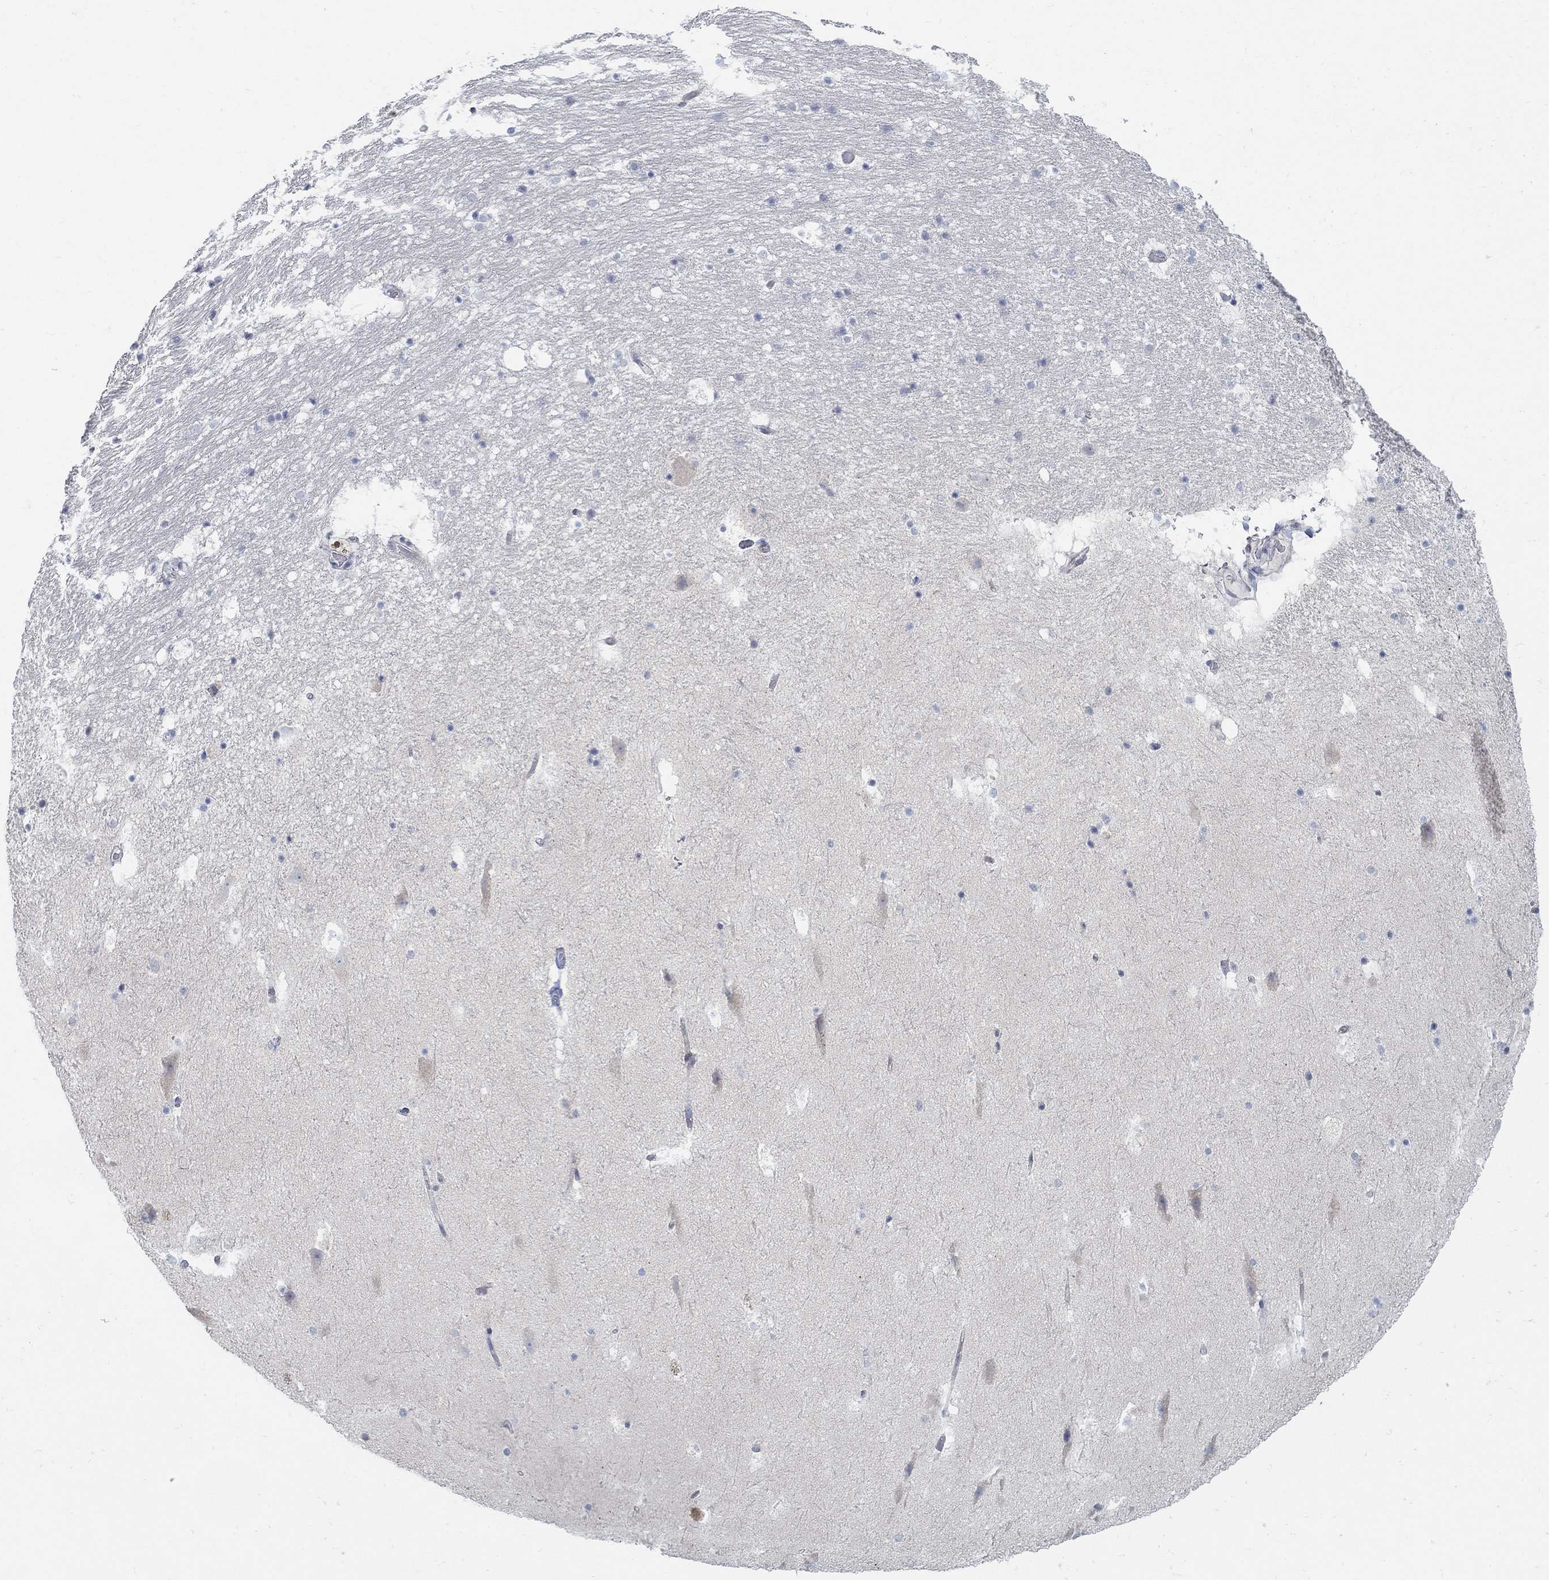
{"staining": {"intensity": "negative", "quantity": "none", "location": "none"}, "tissue": "hippocampus", "cell_type": "Glial cells", "image_type": "normal", "snomed": [{"axis": "morphology", "description": "Normal tissue, NOS"}, {"axis": "topography", "description": "Hippocampus"}], "caption": "DAB (3,3'-diaminobenzidine) immunohistochemical staining of normal hippocampus demonstrates no significant positivity in glial cells. (DAB immunohistochemistry, high magnification).", "gene": "ANO7", "patient": {"sex": "male", "age": 51}}